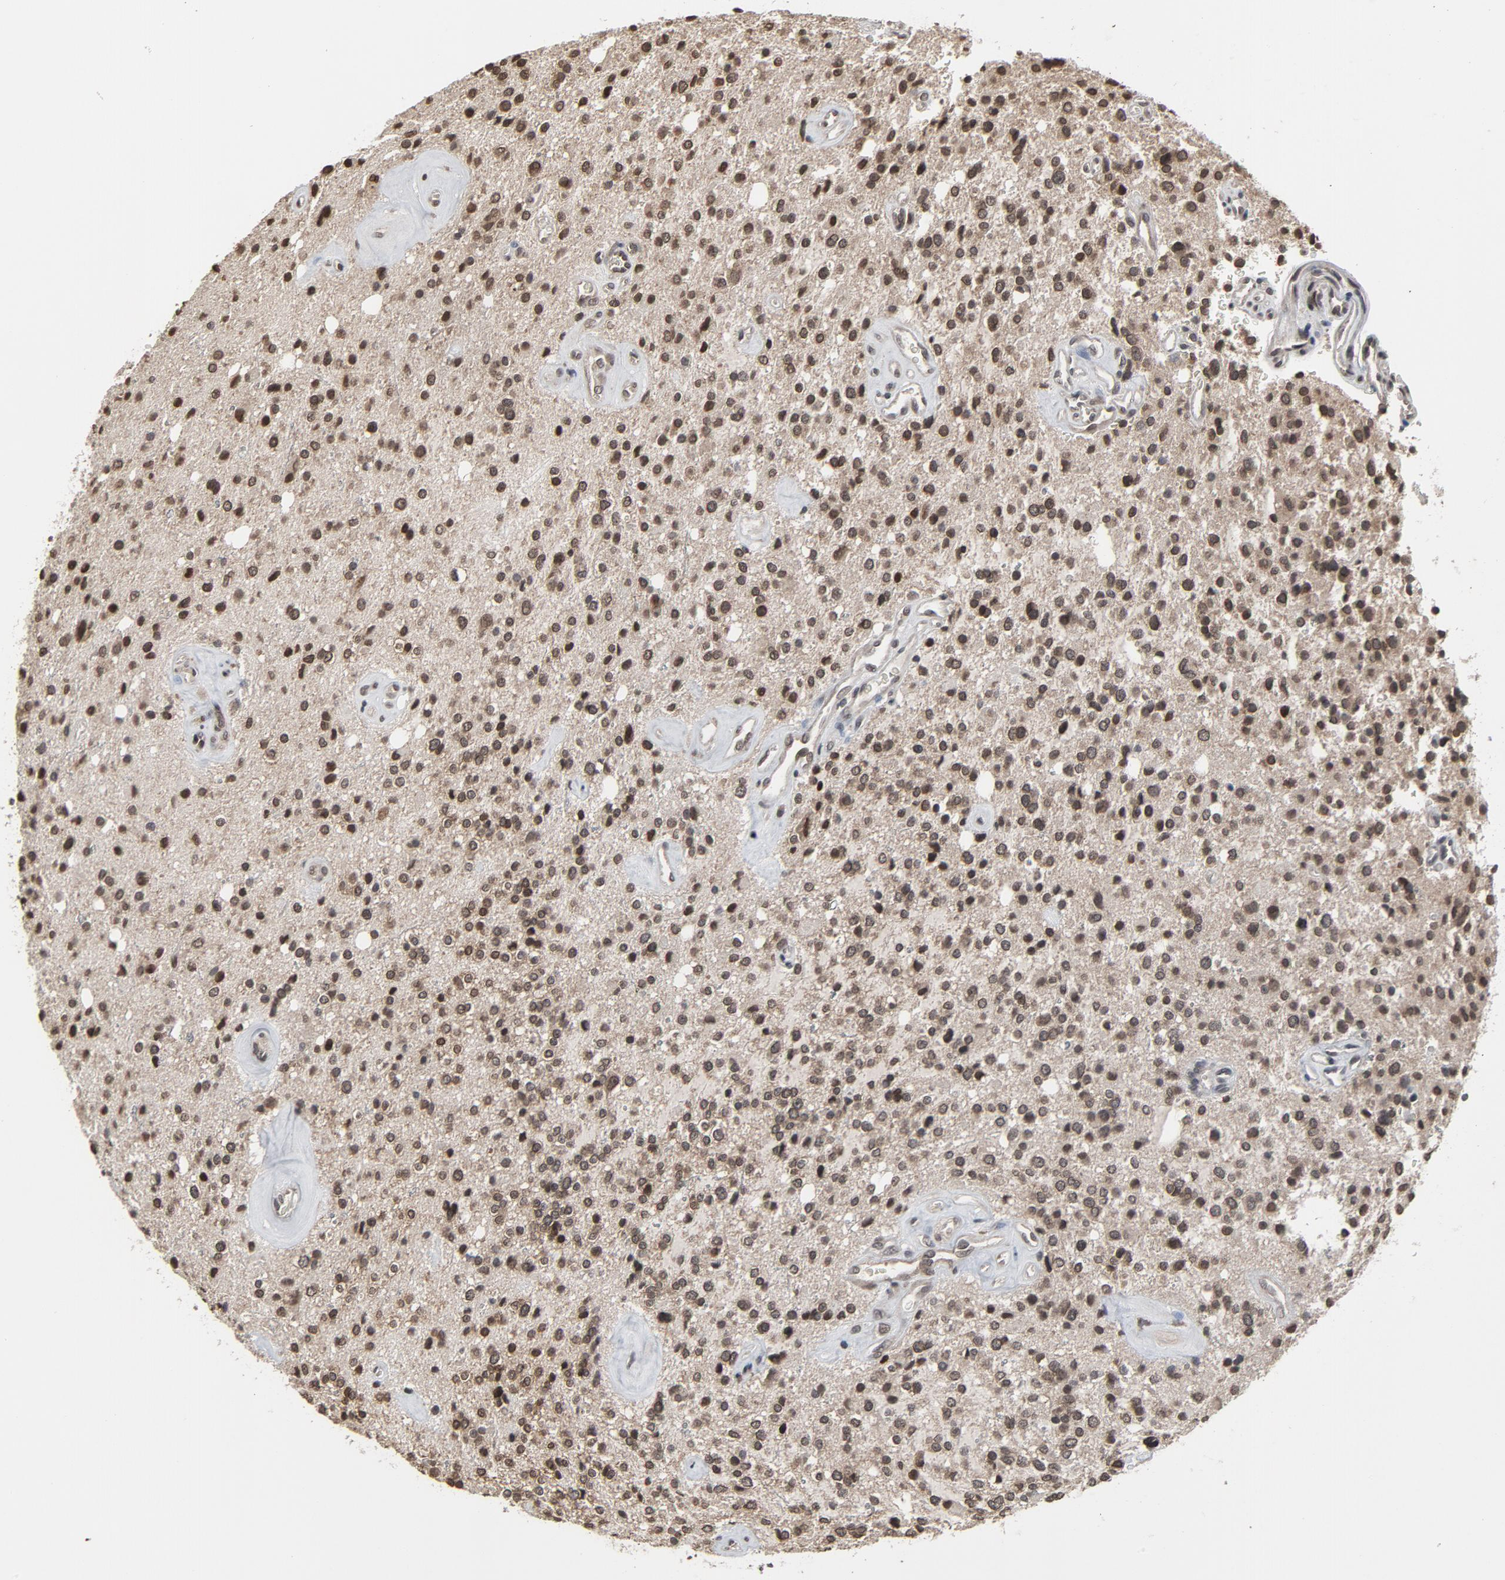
{"staining": {"intensity": "moderate", "quantity": ">75%", "location": "cytoplasmic/membranous,nuclear"}, "tissue": "glioma", "cell_type": "Tumor cells", "image_type": "cancer", "snomed": [{"axis": "morphology", "description": "Glioma, malignant, High grade"}, {"axis": "topography", "description": "Brain"}], "caption": "Human malignant high-grade glioma stained with a protein marker reveals moderate staining in tumor cells.", "gene": "POM121", "patient": {"sex": "male", "age": 47}}